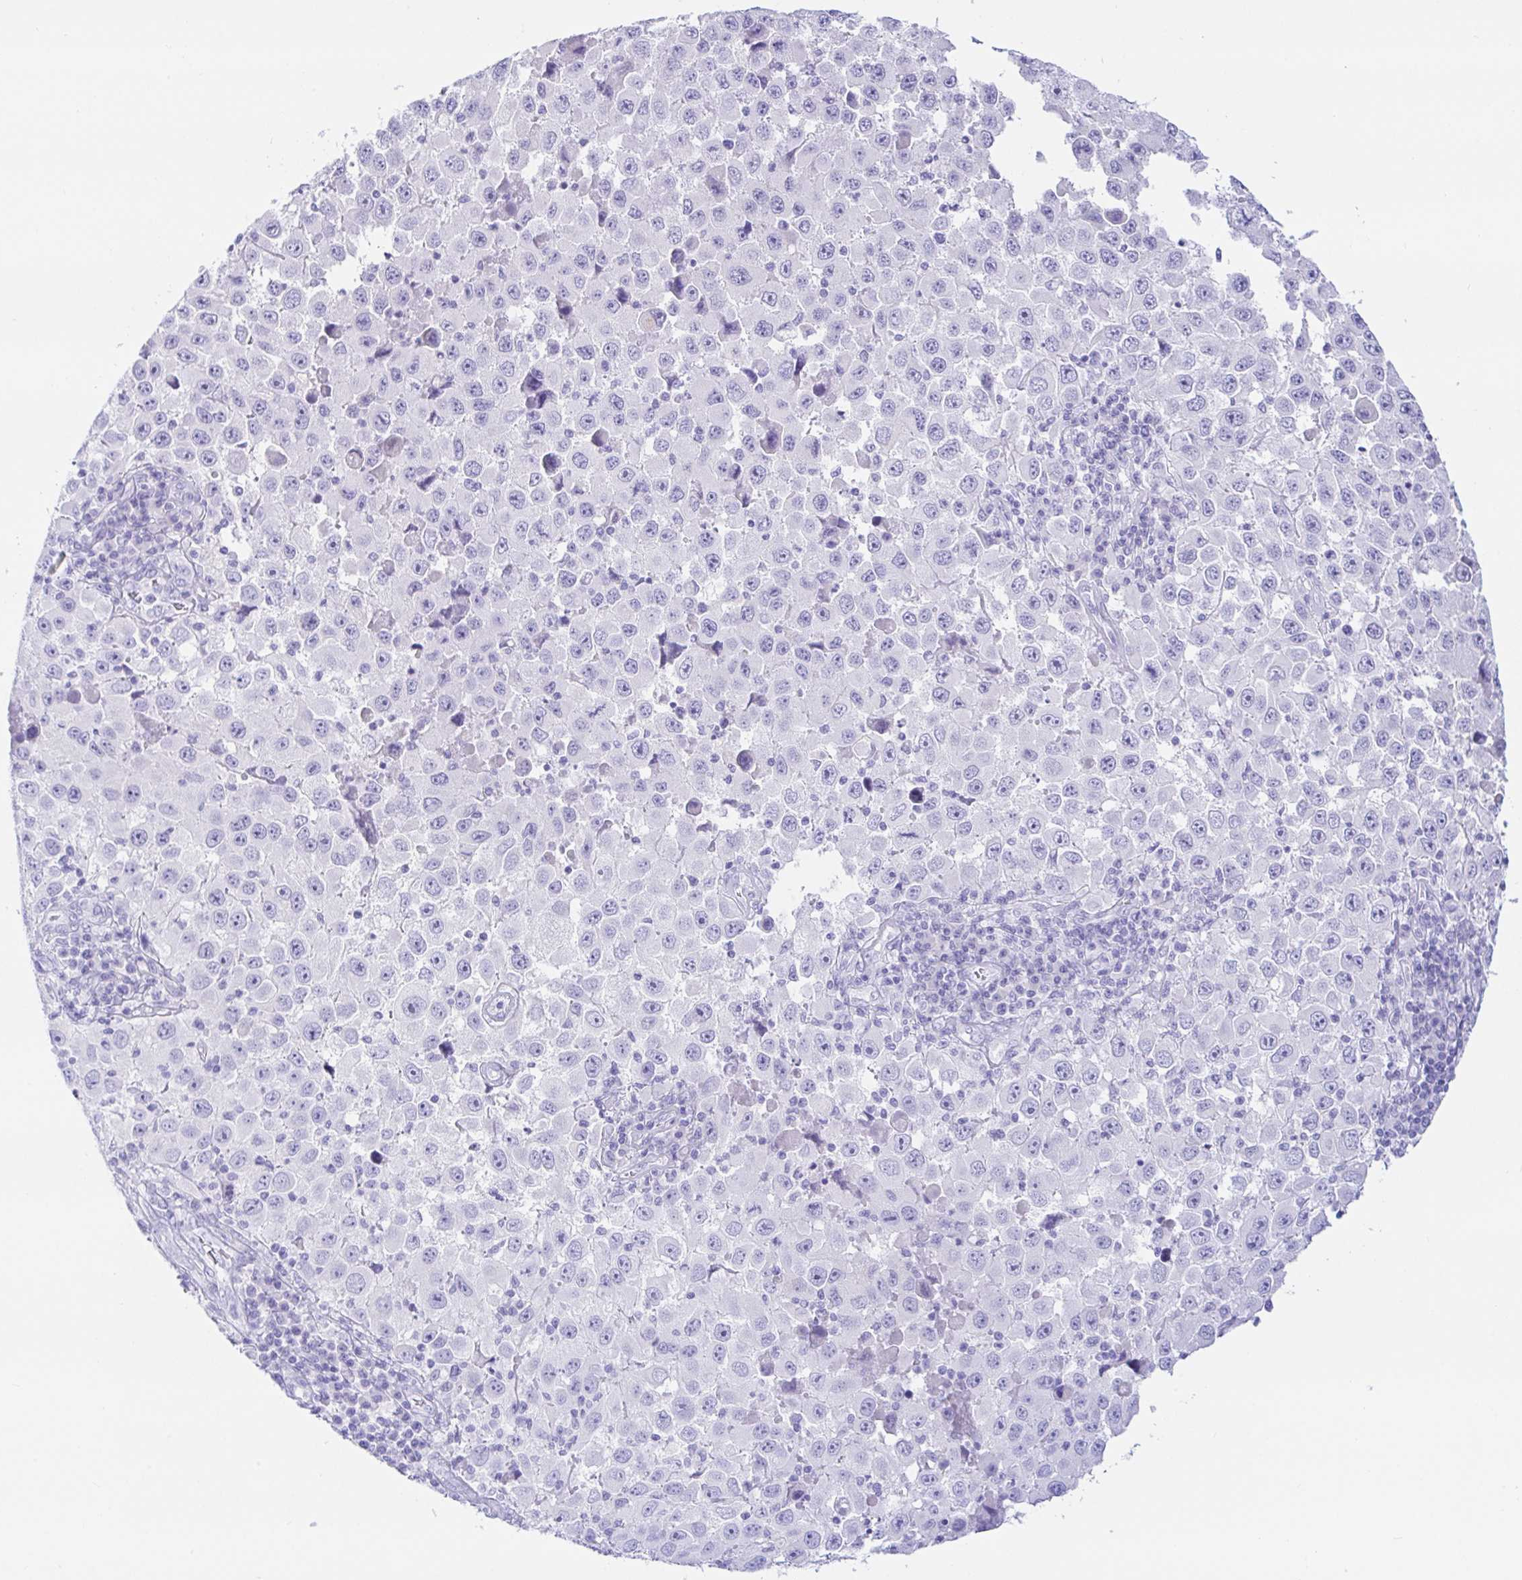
{"staining": {"intensity": "negative", "quantity": "none", "location": "none"}, "tissue": "melanoma", "cell_type": "Tumor cells", "image_type": "cancer", "snomed": [{"axis": "morphology", "description": "Malignant melanoma, Metastatic site"}, {"axis": "topography", "description": "Lymph node"}], "caption": "There is no significant expression in tumor cells of melanoma.", "gene": "PAX8", "patient": {"sex": "female", "age": 67}}